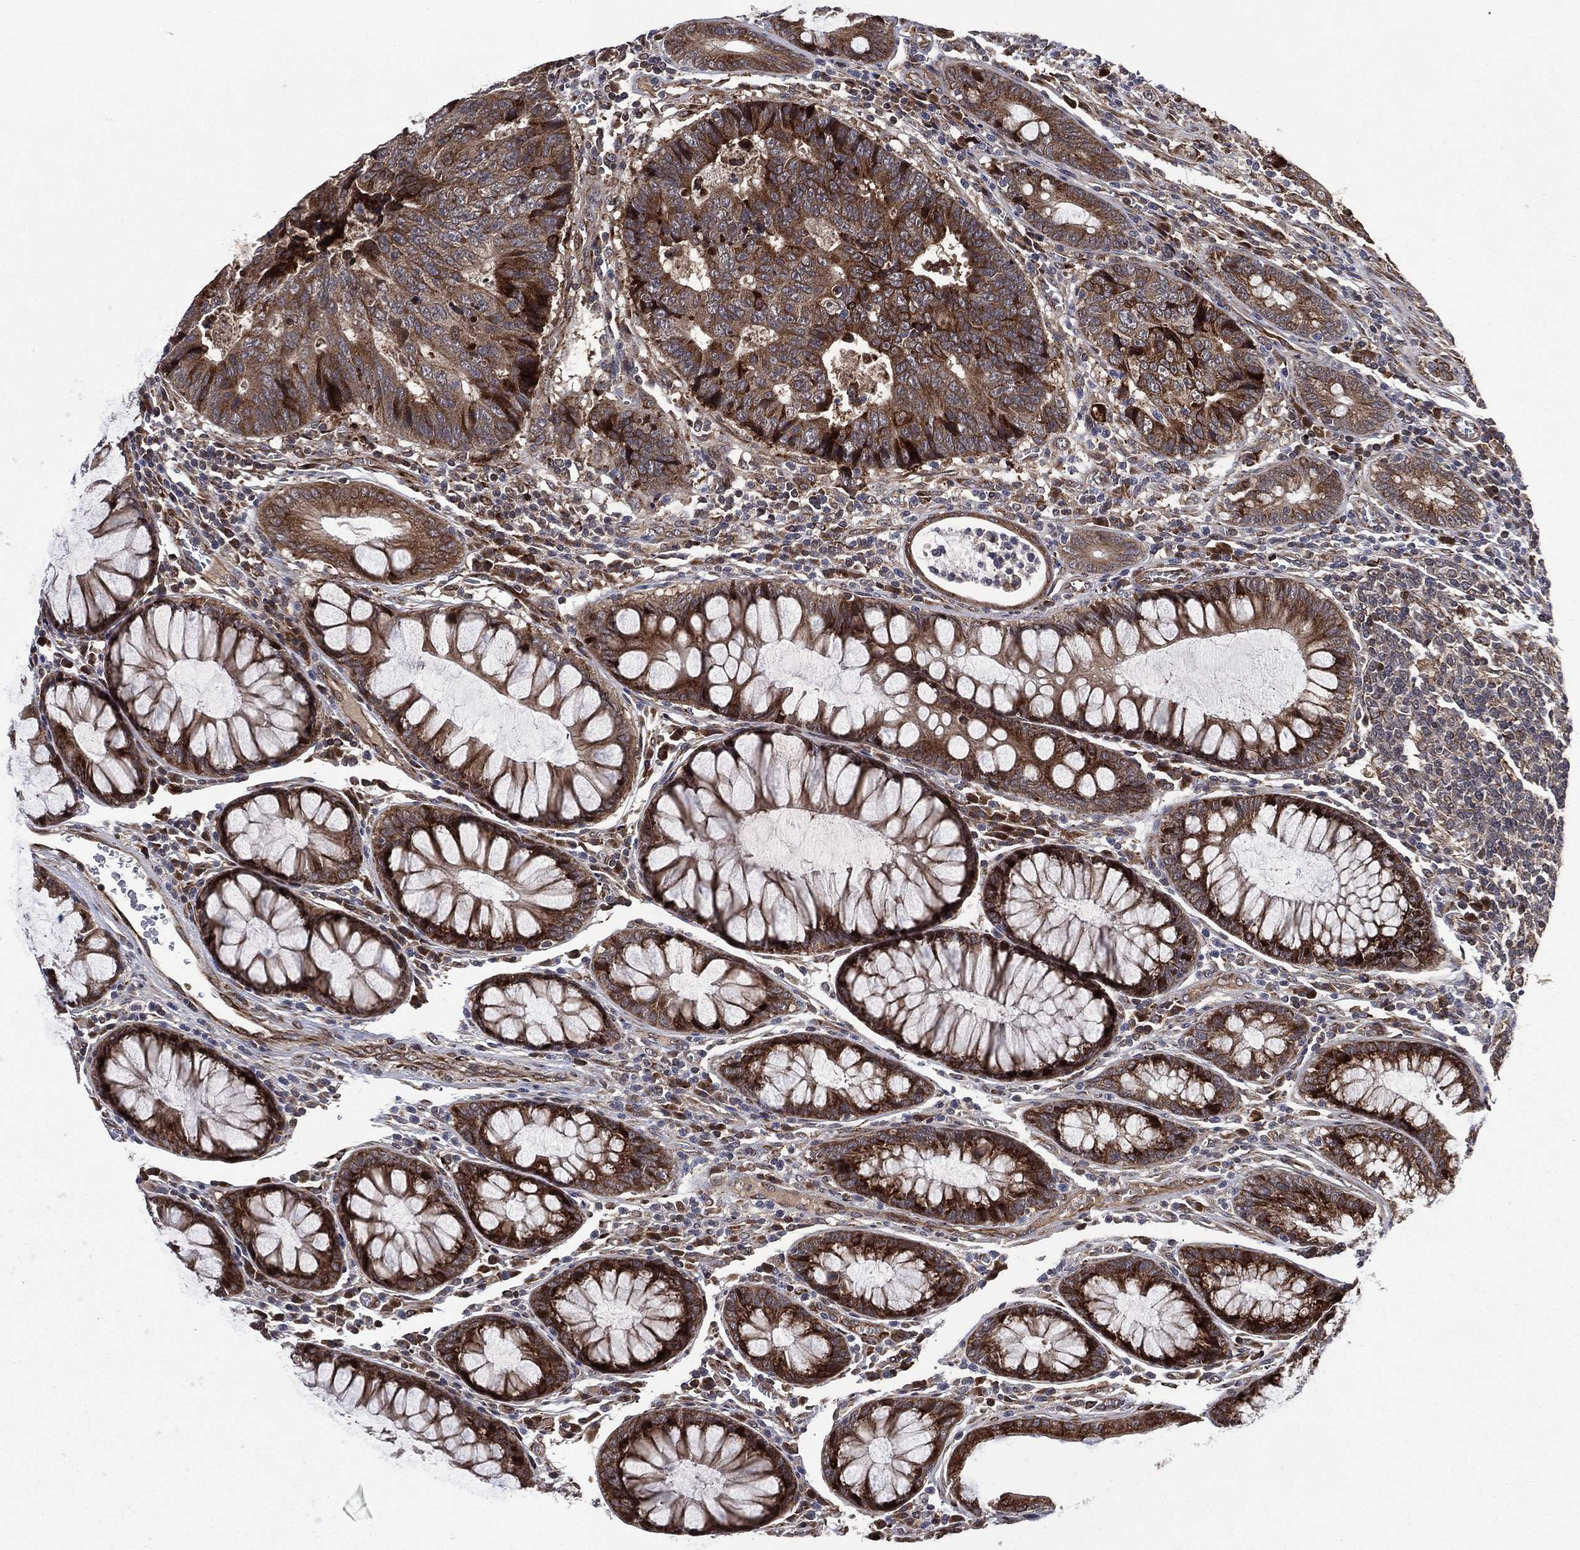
{"staining": {"intensity": "strong", "quantity": ">75%", "location": "cytoplasmic/membranous"}, "tissue": "colorectal cancer", "cell_type": "Tumor cells", "image_type": "cancer", "snomed": [{"axis": "morphology", "description": "Adenocarcinoma, NOS"}, {"axis": "topography", "description": "Colon"}], "caption": "A photomicrograph showing strong cytoplasmic/membranous positivity in approximately >75% of tumor cells in colorectal cancer (adenocarcinoma), as visualized by brown immunohistochemical staining.", "gene": "RAB11FIP4", "patient": {"sex": "female", "age": 48}}